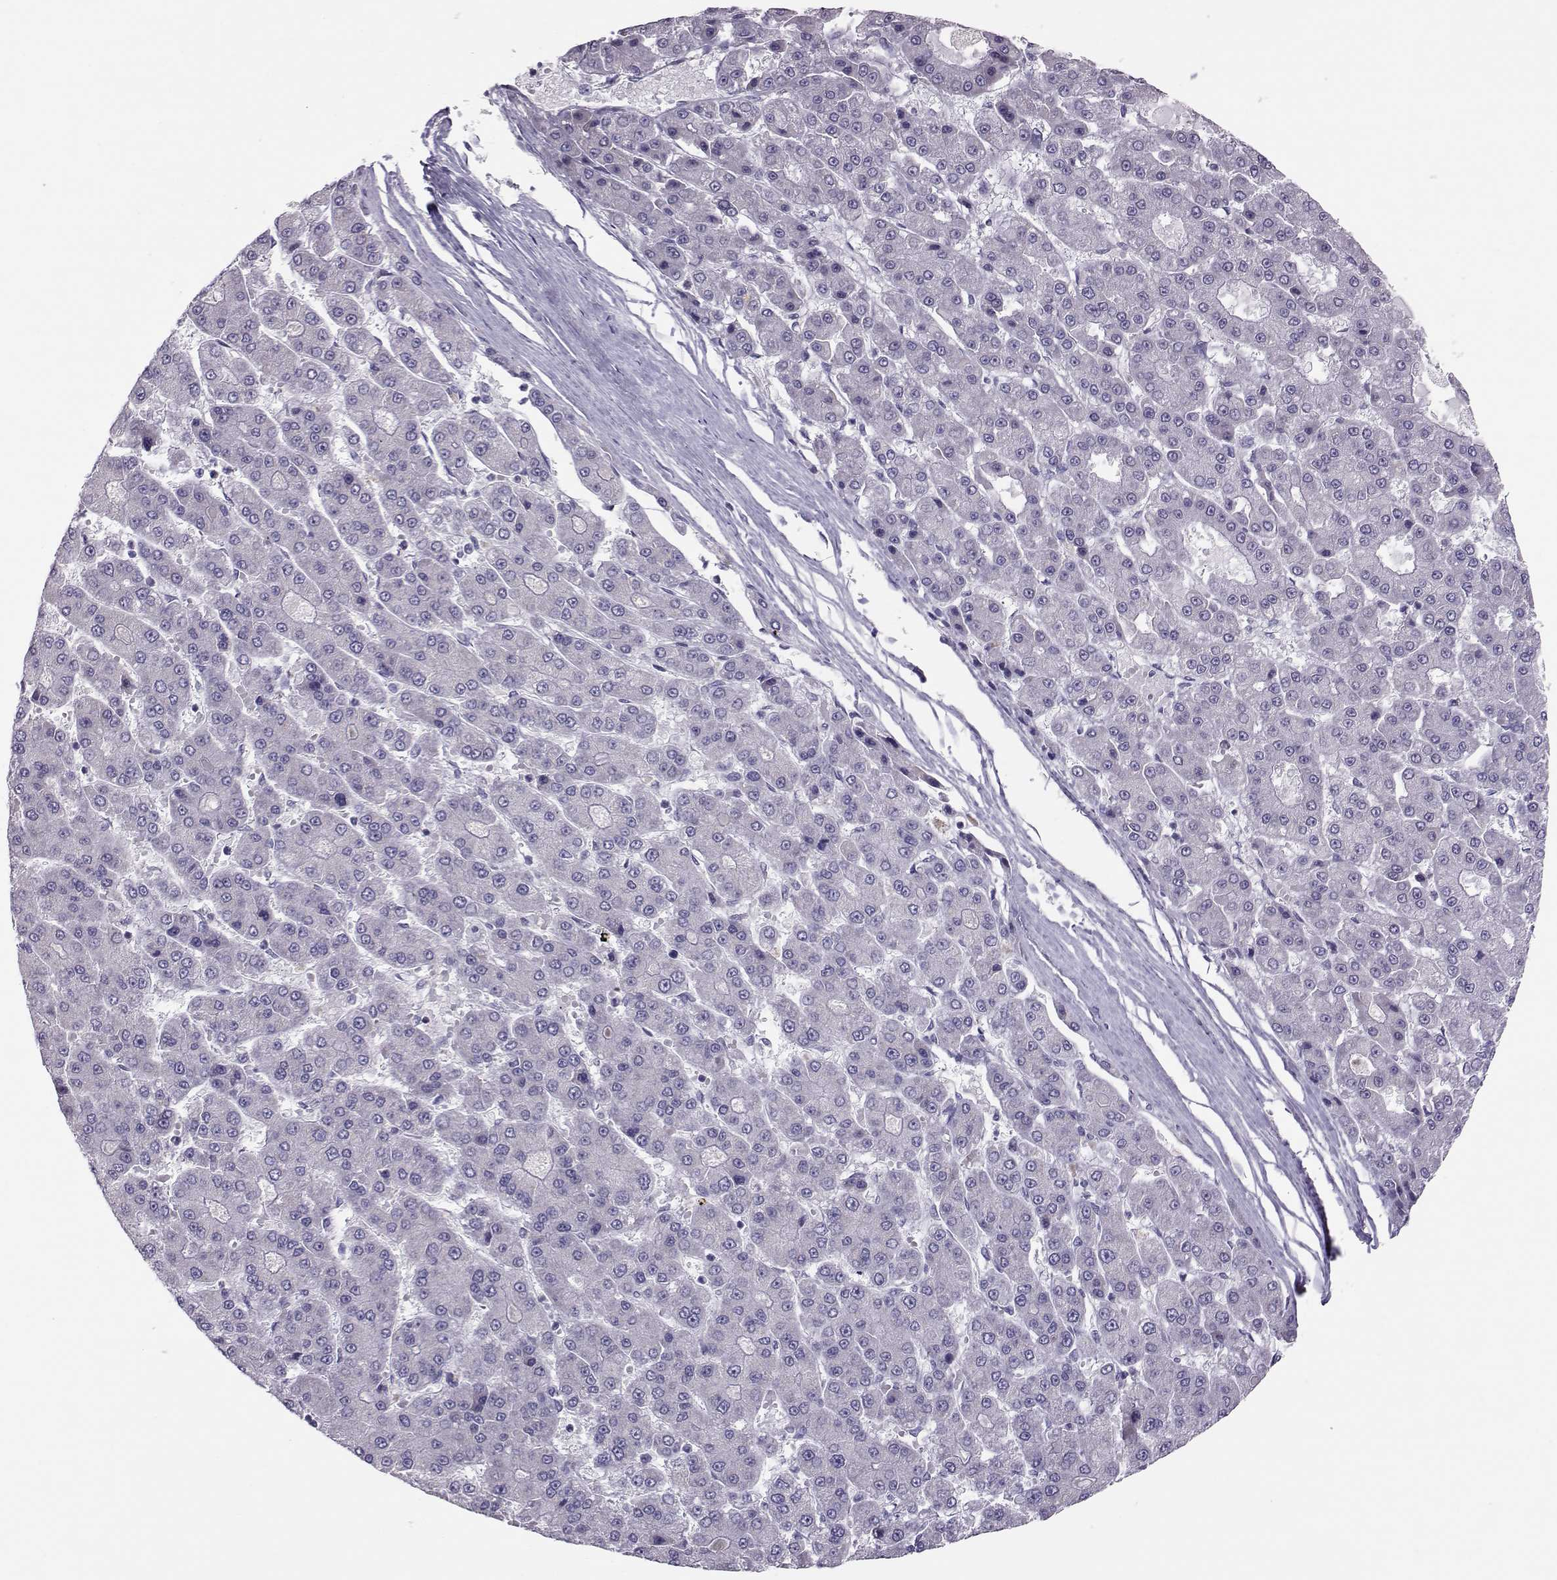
{"staining": {"intensity": "negative", "quantity": "none", "location": "none"}, "tissue": "liver cancer", "cell_type": "Tumor cells", "image_type": "cancer", "snomed": [{"axis": "morphology", "description": "Carcinoma, Hepatocellular, NOS"}, {"axis": "topography", "description": "Liver"}], "caption": "High power microscopy histopathology image of an immunohistochemistry histopathology image of liver cancer (hepatocellular carcinoma), revealing no significant positivity in tumor cells.", "gene": "DNAAF1", "patient": {"sex": "male", "age": 70}}